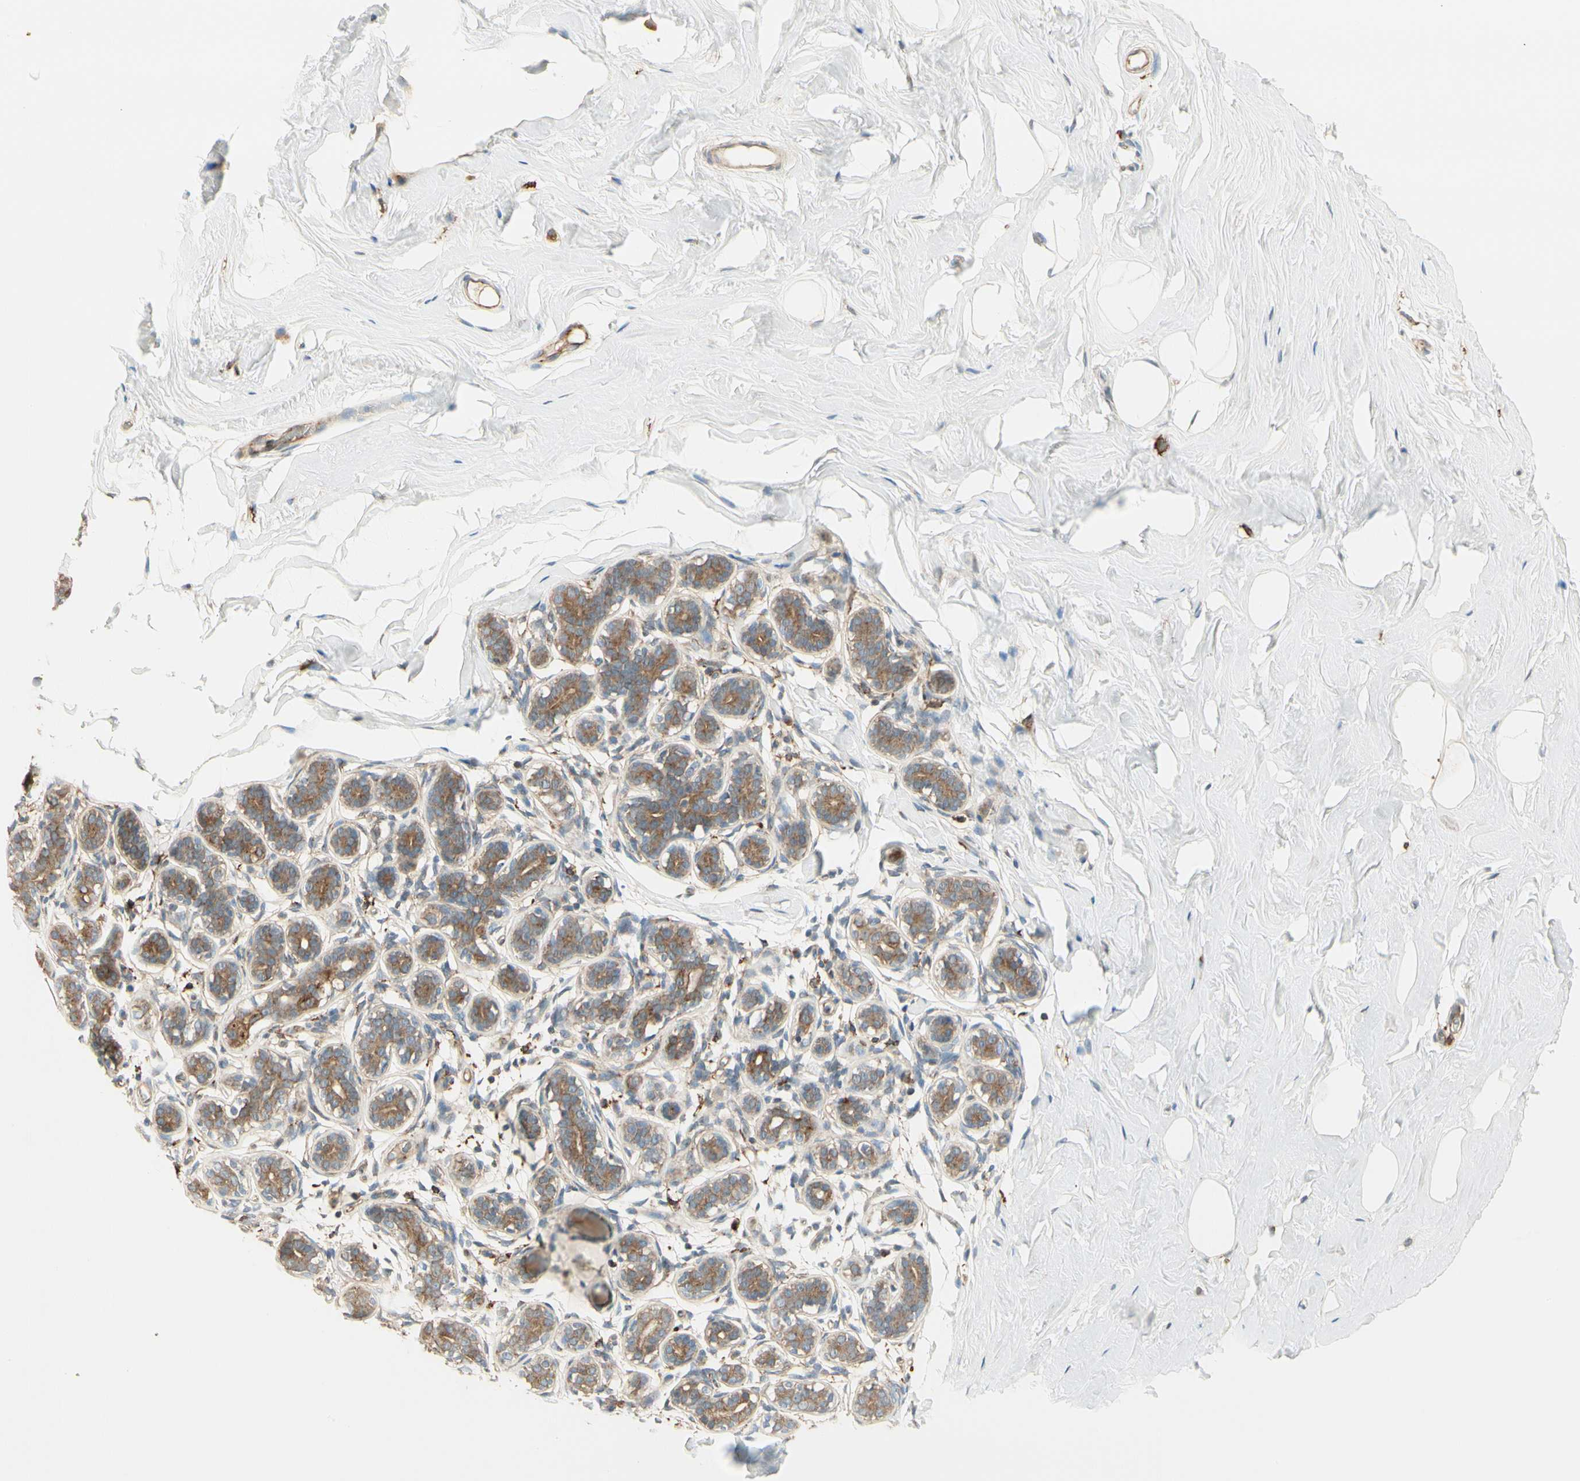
{"staining": {"intensity": "weak", "quantity": ">75%", "location": "cytoplasmic/membranous"}, "tissue": "breast", "cell_type": "Adipocytes", "image_type": "normal", "snomed": [{"axis": "morphology", "description": "Normal tissue, NOS"}, {"axis": "topography", "description": "Breast"}], "caption": "This is a photomicrograph of immunohistochemistry staining of unremarkable breast, which shows weak staining in the cytoplasmic/membranous of adipocytes.", "gene": "AGFG1", "patient": {"sex": "female", "age": 75}}